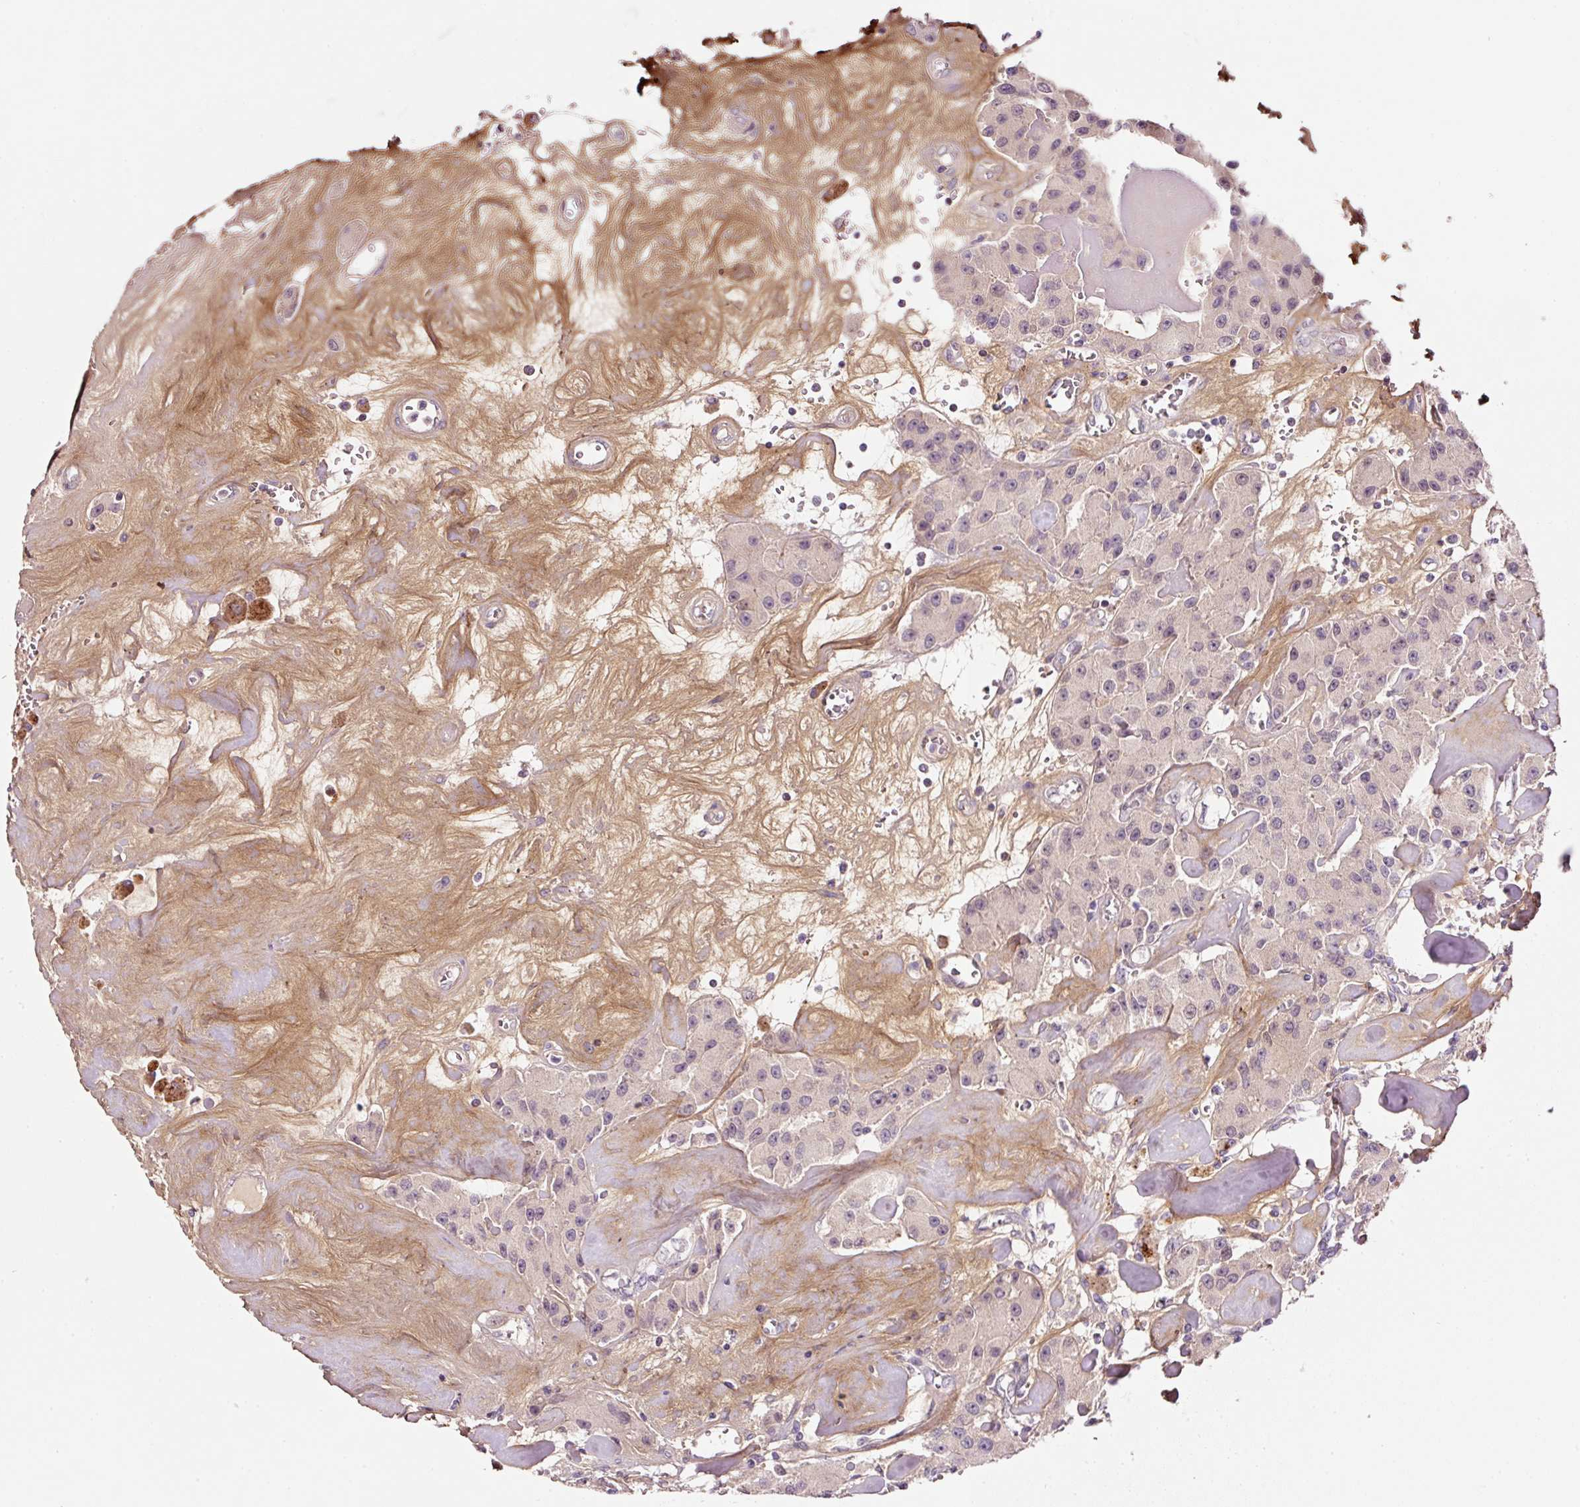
{"staining": {"intensity": "negative", "quantity": "none", "location": "none"}, "tissue": "carcinoid", "cell_type": "Tumor cells", "image_type": "cancer", "snomed": [{"axis": "morphology", "description": "Carcinoid, malignant, NOS"}, {"axis": "topography", "description": "Pancreas"}], "caption": "Immunohistochemical staining of carcinoid (malignant) exhibits no significant staining in tumor cells.", "gene": "SOS2", "patient": {"sex": "male", "age": 41}}